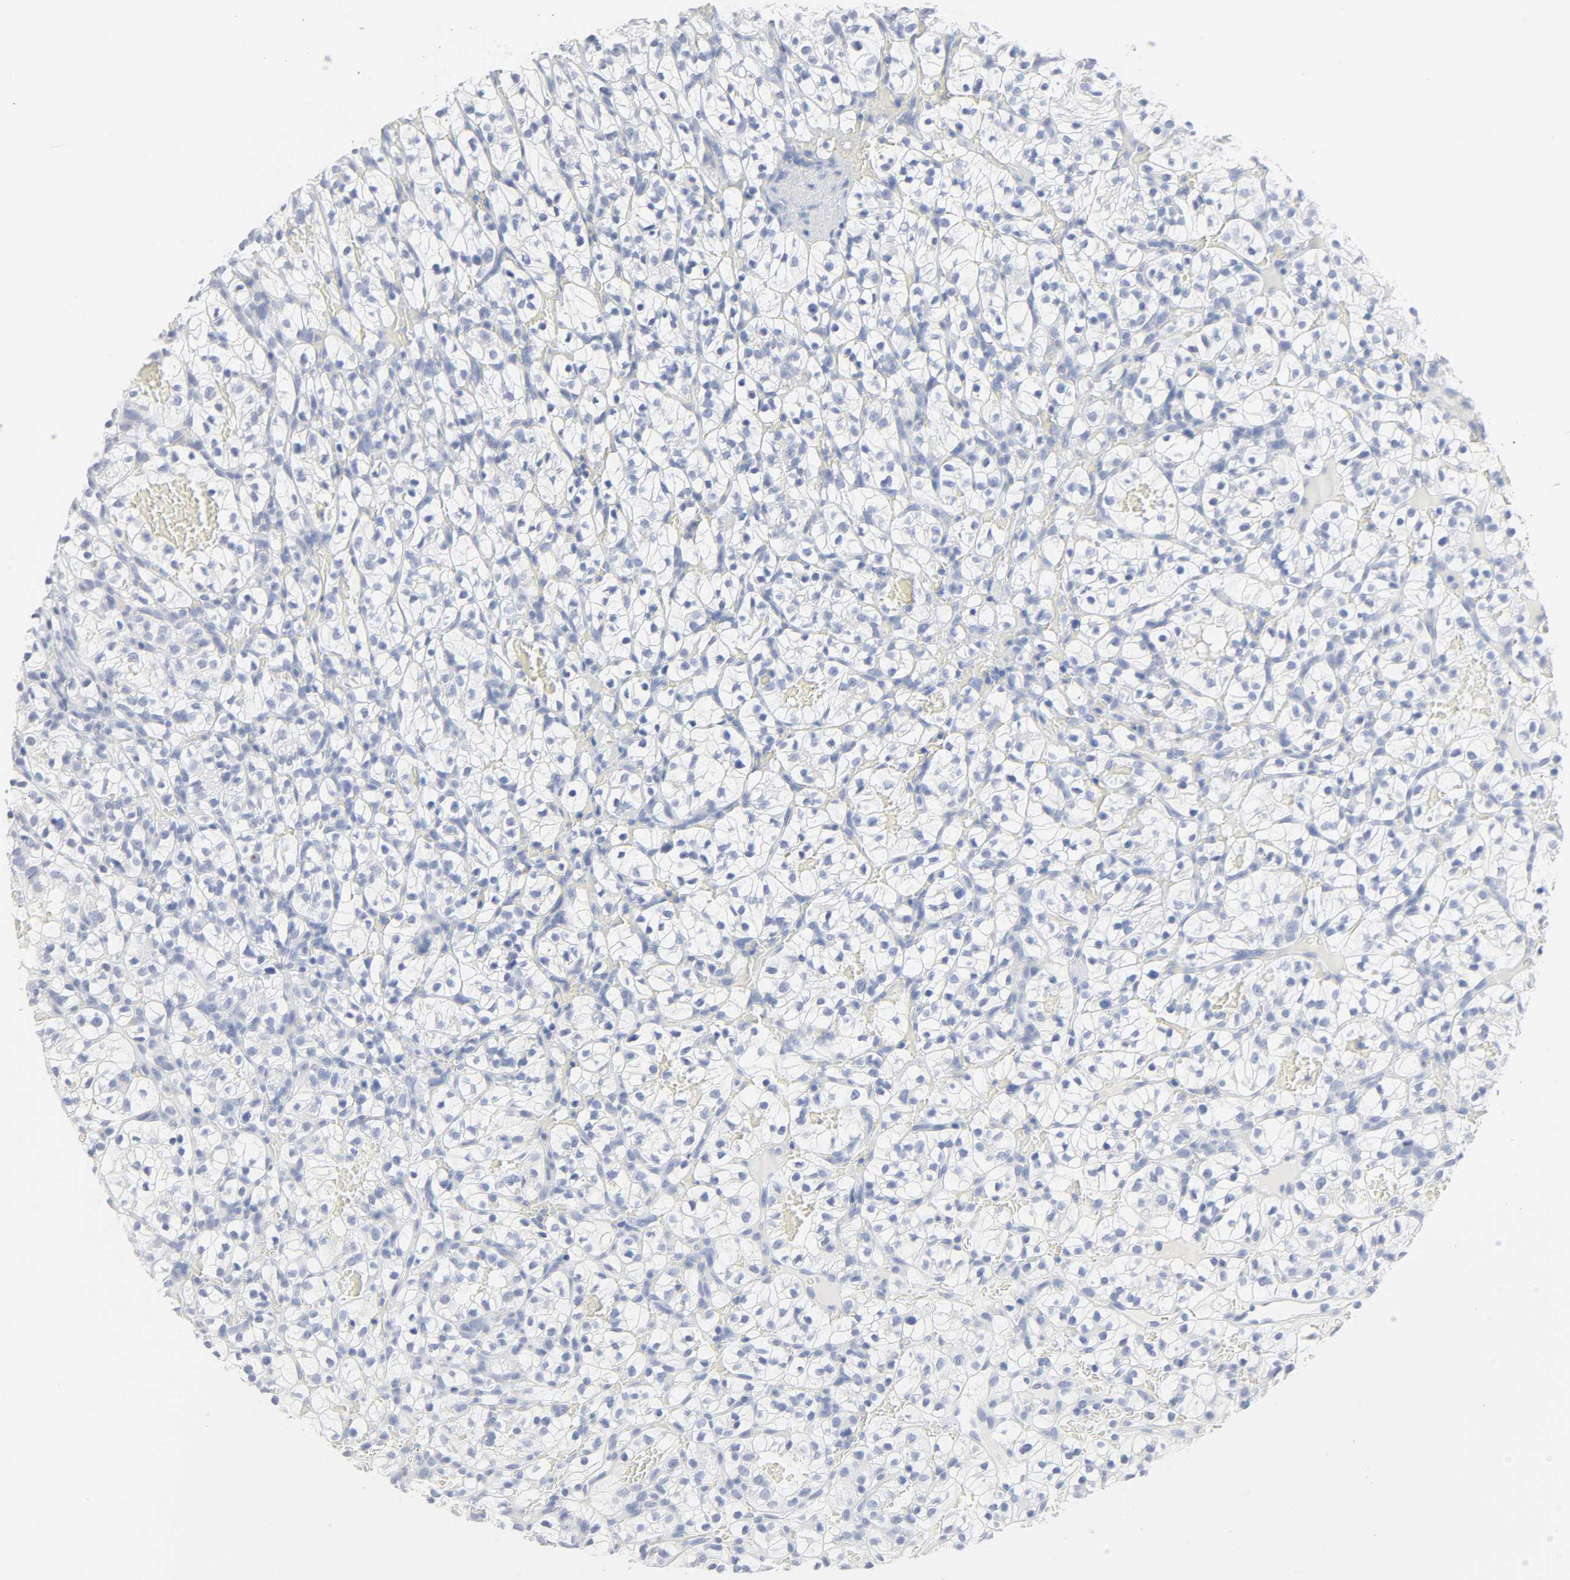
{"staining": {"intensity": "negative", "quantity": "none", "location": "none"}, "tissue": "renal cancer", "cell_type": "Tumor cells", "image_type": "cancer", "snomed": [{"axis": "morphology", "description": "Adenocarcinoma, NOS"}, {"axis": "topography", "description": "Kidney"}], "caption": "The photomicrograph displays no significant staining in tumor cells of renal adenocarcinoma. (Immunohistochemistry, brightfield microscopy, high magnification).", "gene": "ACP3", "patient": {"sex": "female", "age": 57}}